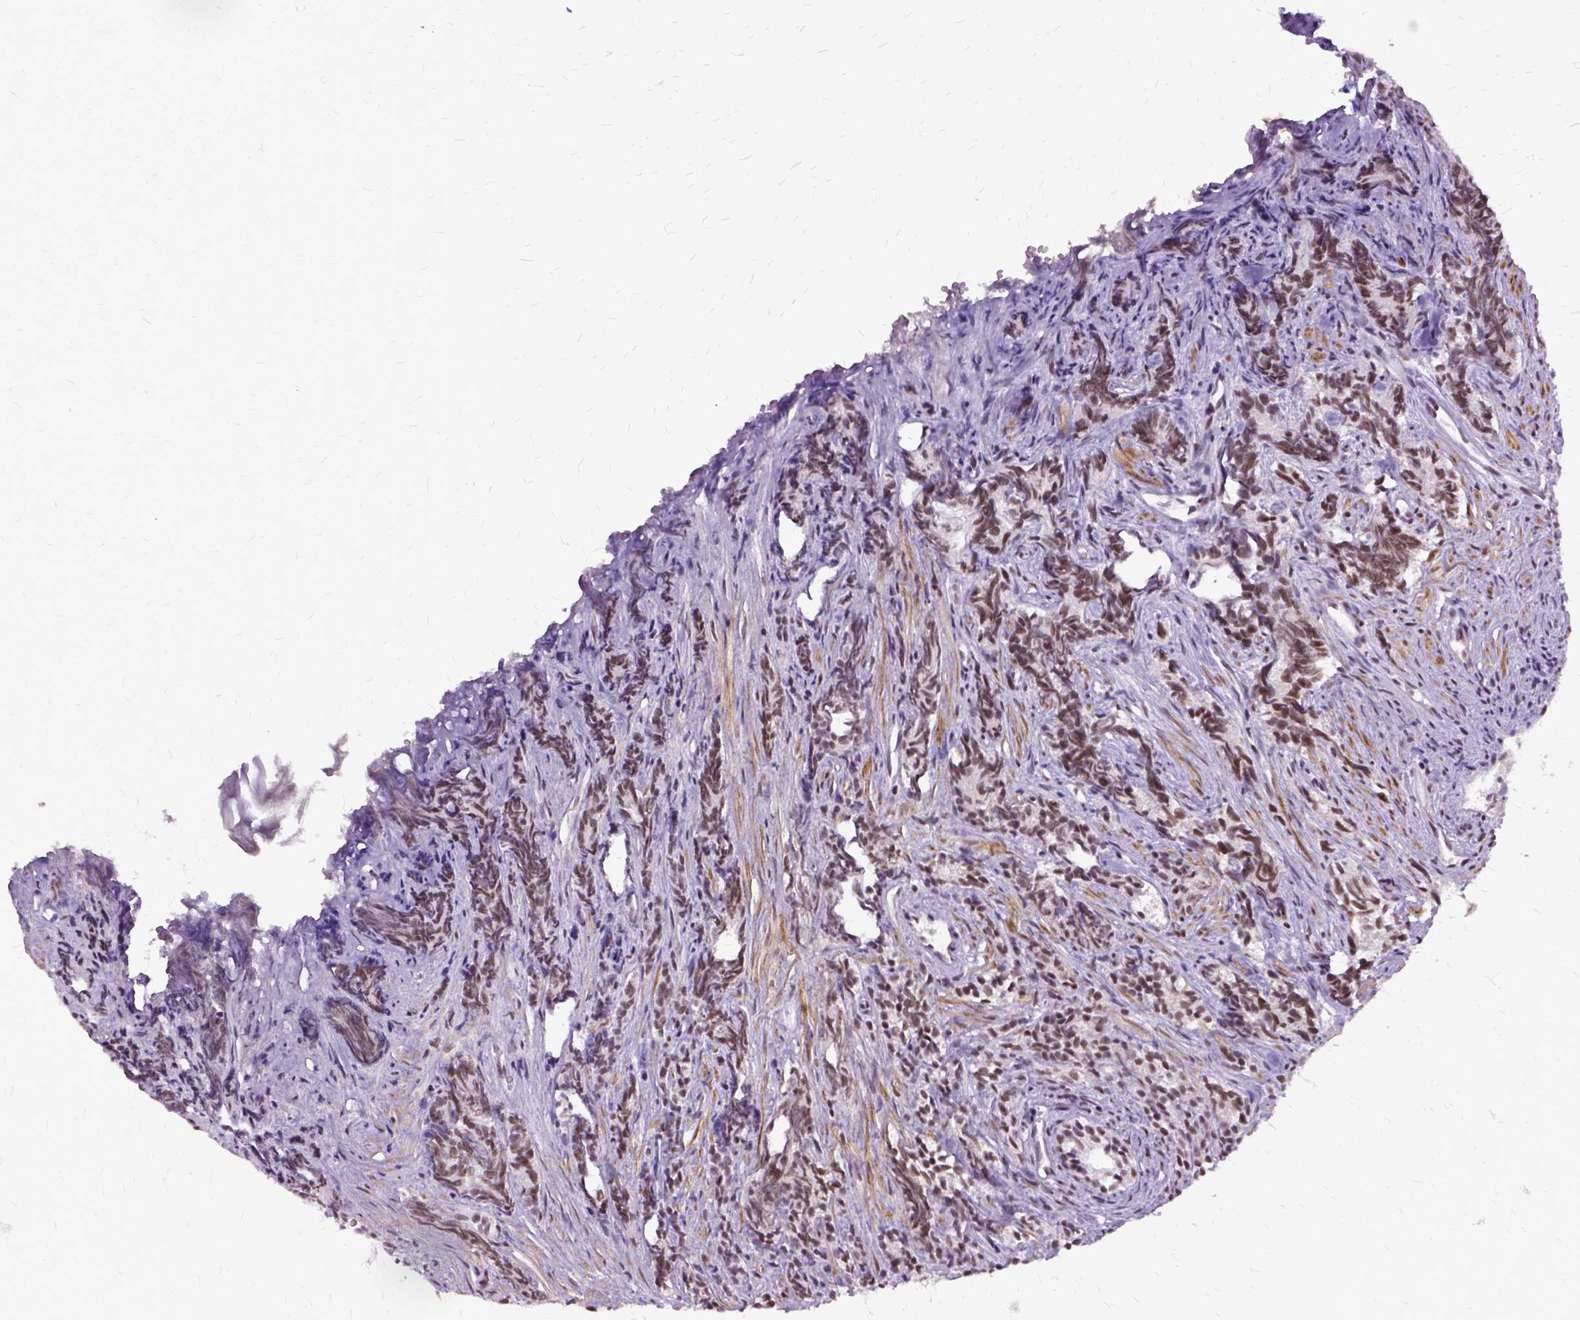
{"staining": {"intensity": "moderate", "quantity": ">75%", "location": "nuclear"}, "tissue": "prostate cancer", "cell_type": "Tumor cells", "image_type": "cancer", "snomed": [{"axis": "morphology", "description": "Adenocarcinoma, High grade"}, {"axis": "topography", "description": "Prostate"}], "caption": "Moderate nuclear positivity for a protein is present in approximately >75% of tumor cells of high-grade adenocarcinoma (prostate) using immunohistochemistry.", "gene": "SETD1A", "patient": {"sex": "male", "age": 84}}